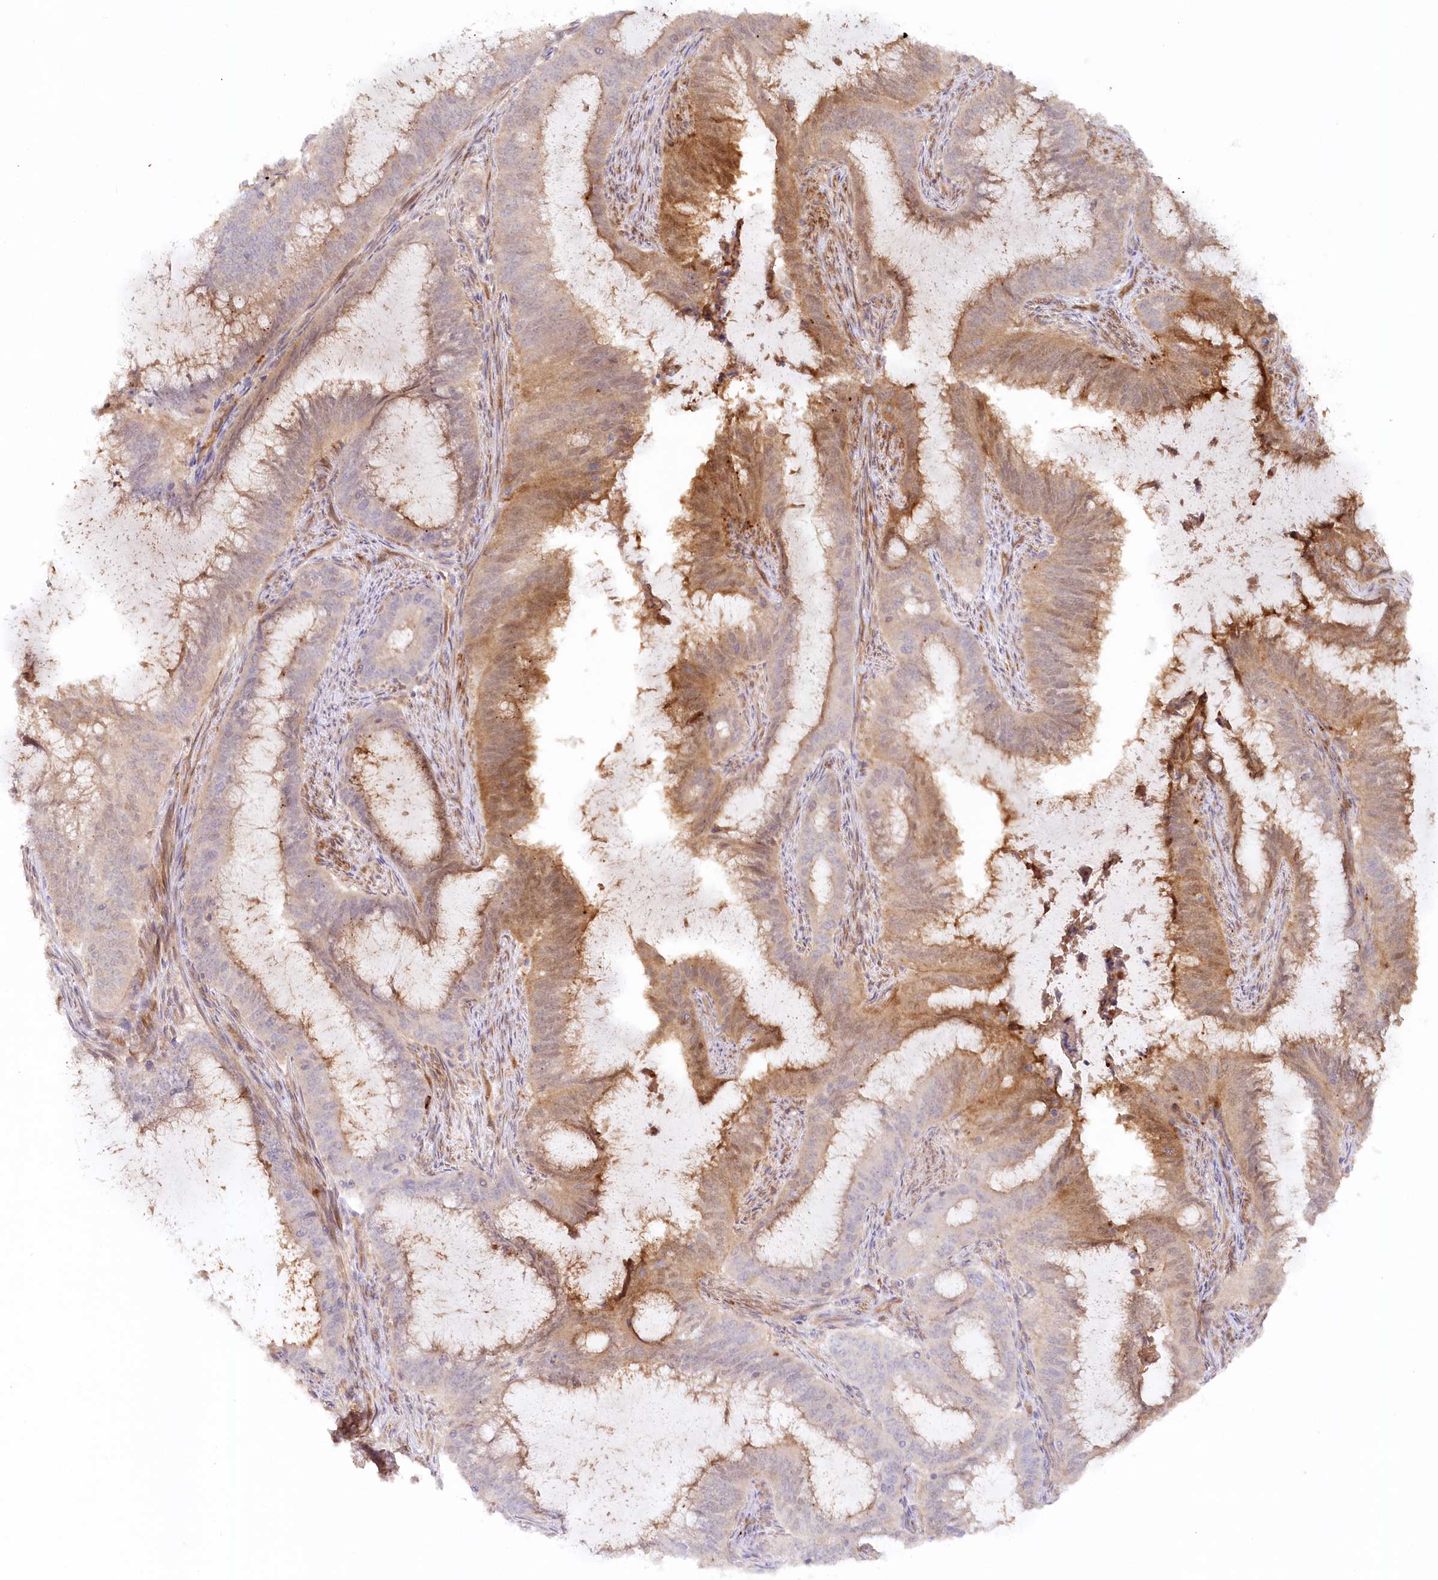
{"staining": {"intensity": "moderate", "quantity": "25%-75%", "location": "cytoplasmic/membranous"}, "tissue": "endometrial cancer", "cell_type": "Tumor cells", "image_type": "cancer", "snomed": [{"axis": "morphology", "description": "Adenocarcinoma, NOS"}, {"axis": "topography", "description": "Endometrium"}], "caption": "Immunohistochemistry (IHC) of human adenocarcinoma (endometrial) demonstrates medium levels of moderate cytoplasmic/membranous positivity in approximately 25%-75% of tumor cells. (brown staining indicates protein expression, while blue staining denotes nuclei).", "gene": "GBE1", "patient": {"sex": "female", "age": 51}}